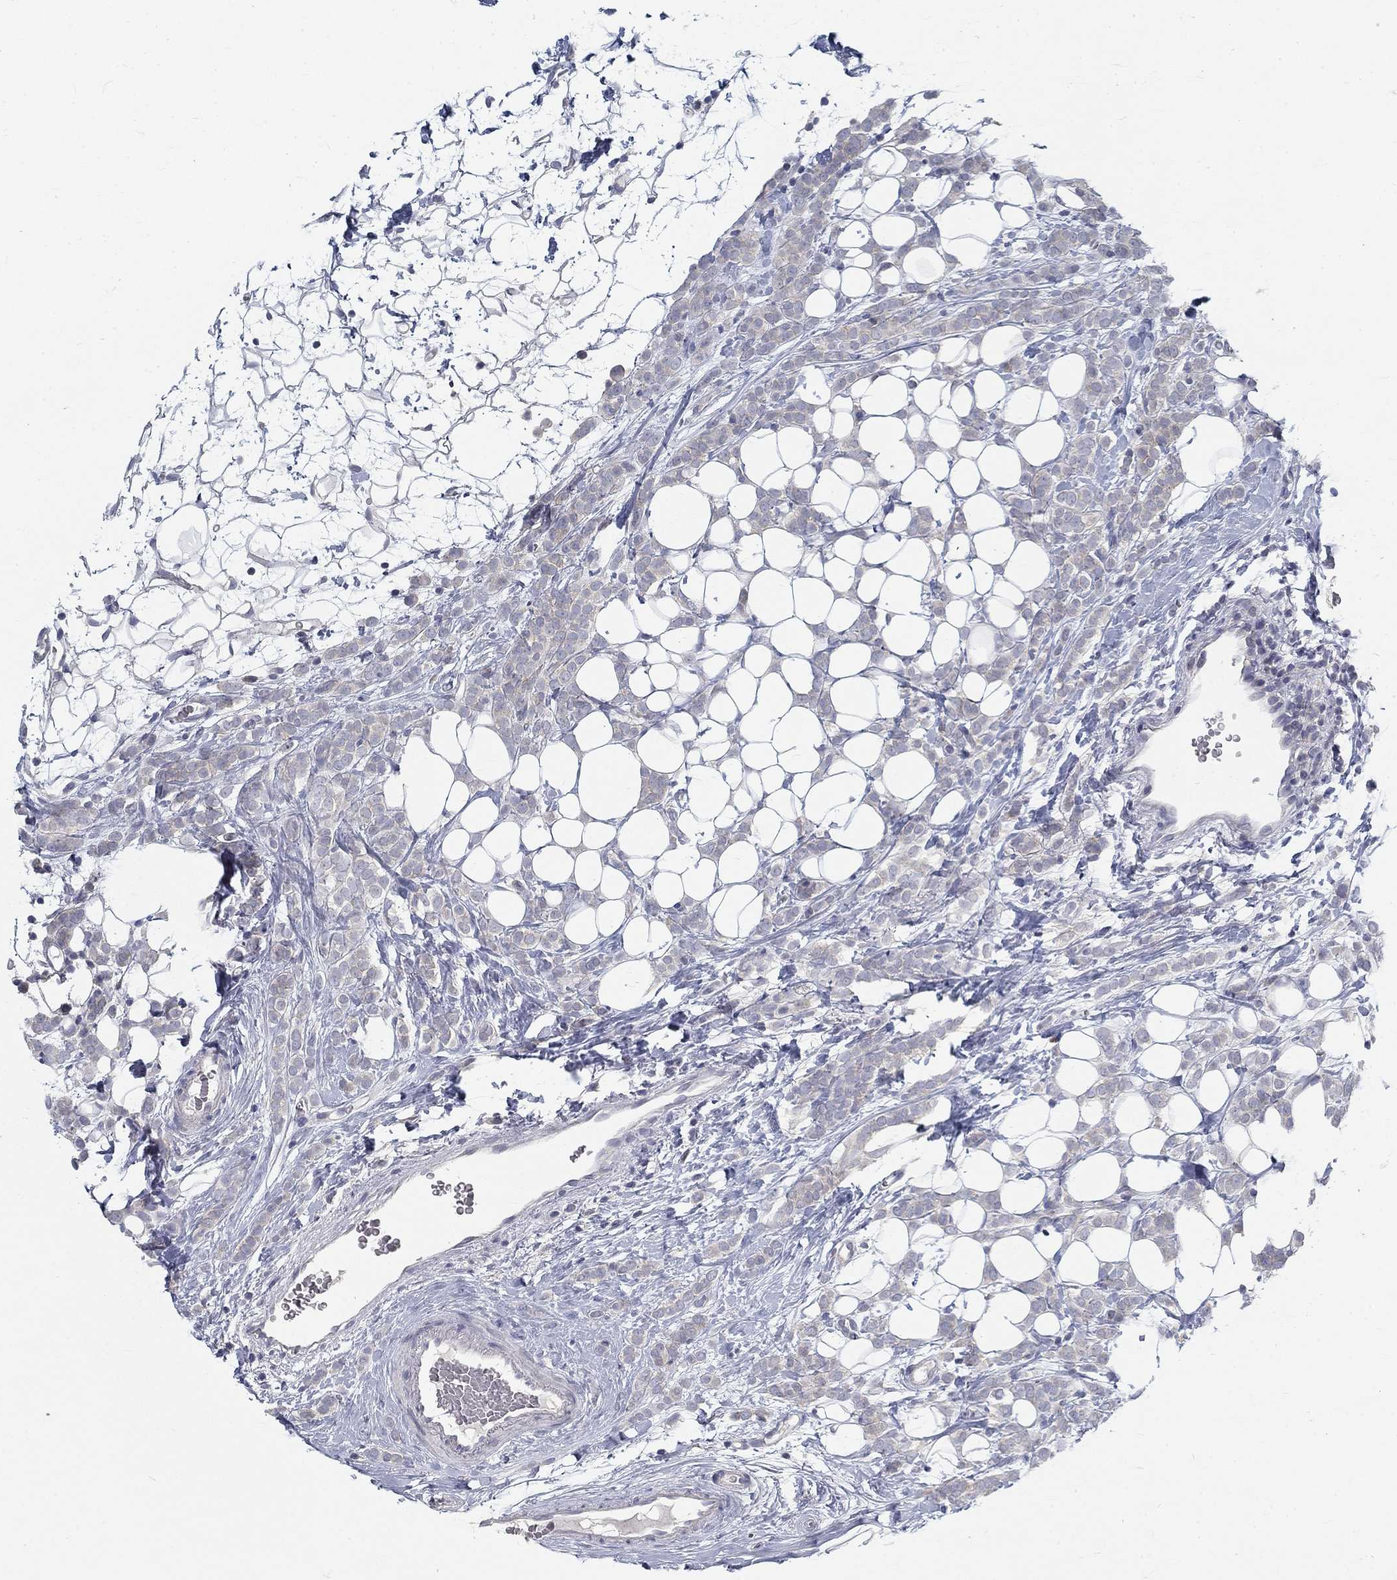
{"staining": {"intensity": "weak", "quantity": "<25%", "location": "cytoplasmic/membranous"}, "tissue": "breast cancer", "cell_type": "Tumor cells", "image_type": "cancer", "snomed": [{"axis": "morphology", "description": "Lobular carcinoma"}, {"axis": "topography", "description": "Breast"}], "caption": "Tumor cells are negative for protein expression in human breast cancer (lobular carcinoma).", "gene": "ATP1A3", "patient": {"sex": "female", "age": 49}}